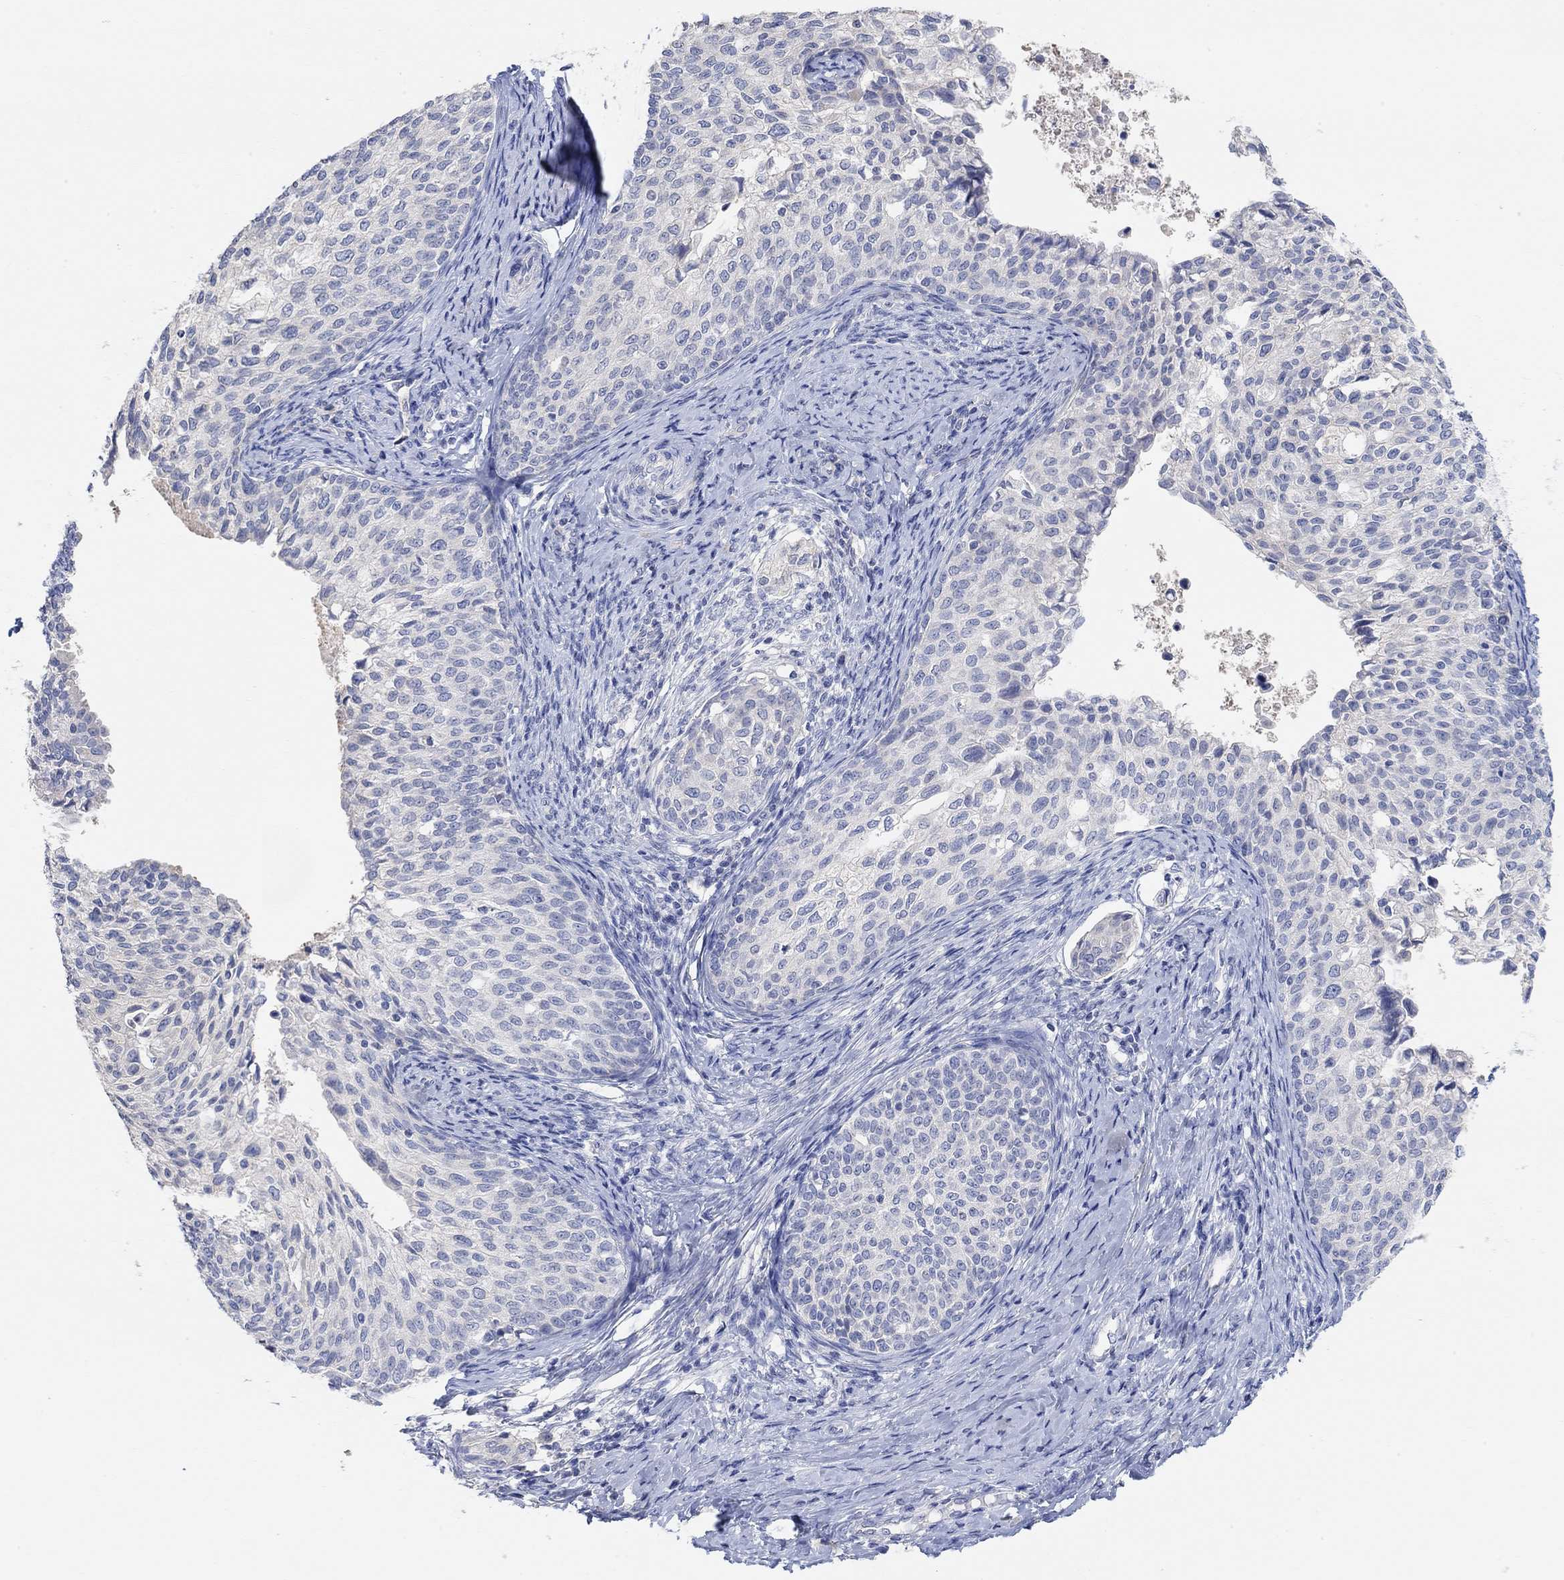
{"staining": {"intensity": "negative", "quantity": "none", "location": "none"}, "tissue": "cervical cancer", "cell_type": "Tumor cells", "image_type": "cancer", "snomed": [{"axis": "morphology", "description": "Squamous cell carcinoma, NOS"}, {"axis": "topography", "description": "Cervix"}], "caption": "Immunohistochemistry (IHC) micrograph of cervical cancer (squamous cell carcinoma) stained for a protein (brown), which shows no expression in tumor cells.", "gene": "NLRP14", "patient": {"sex": "female", "age": 51}}